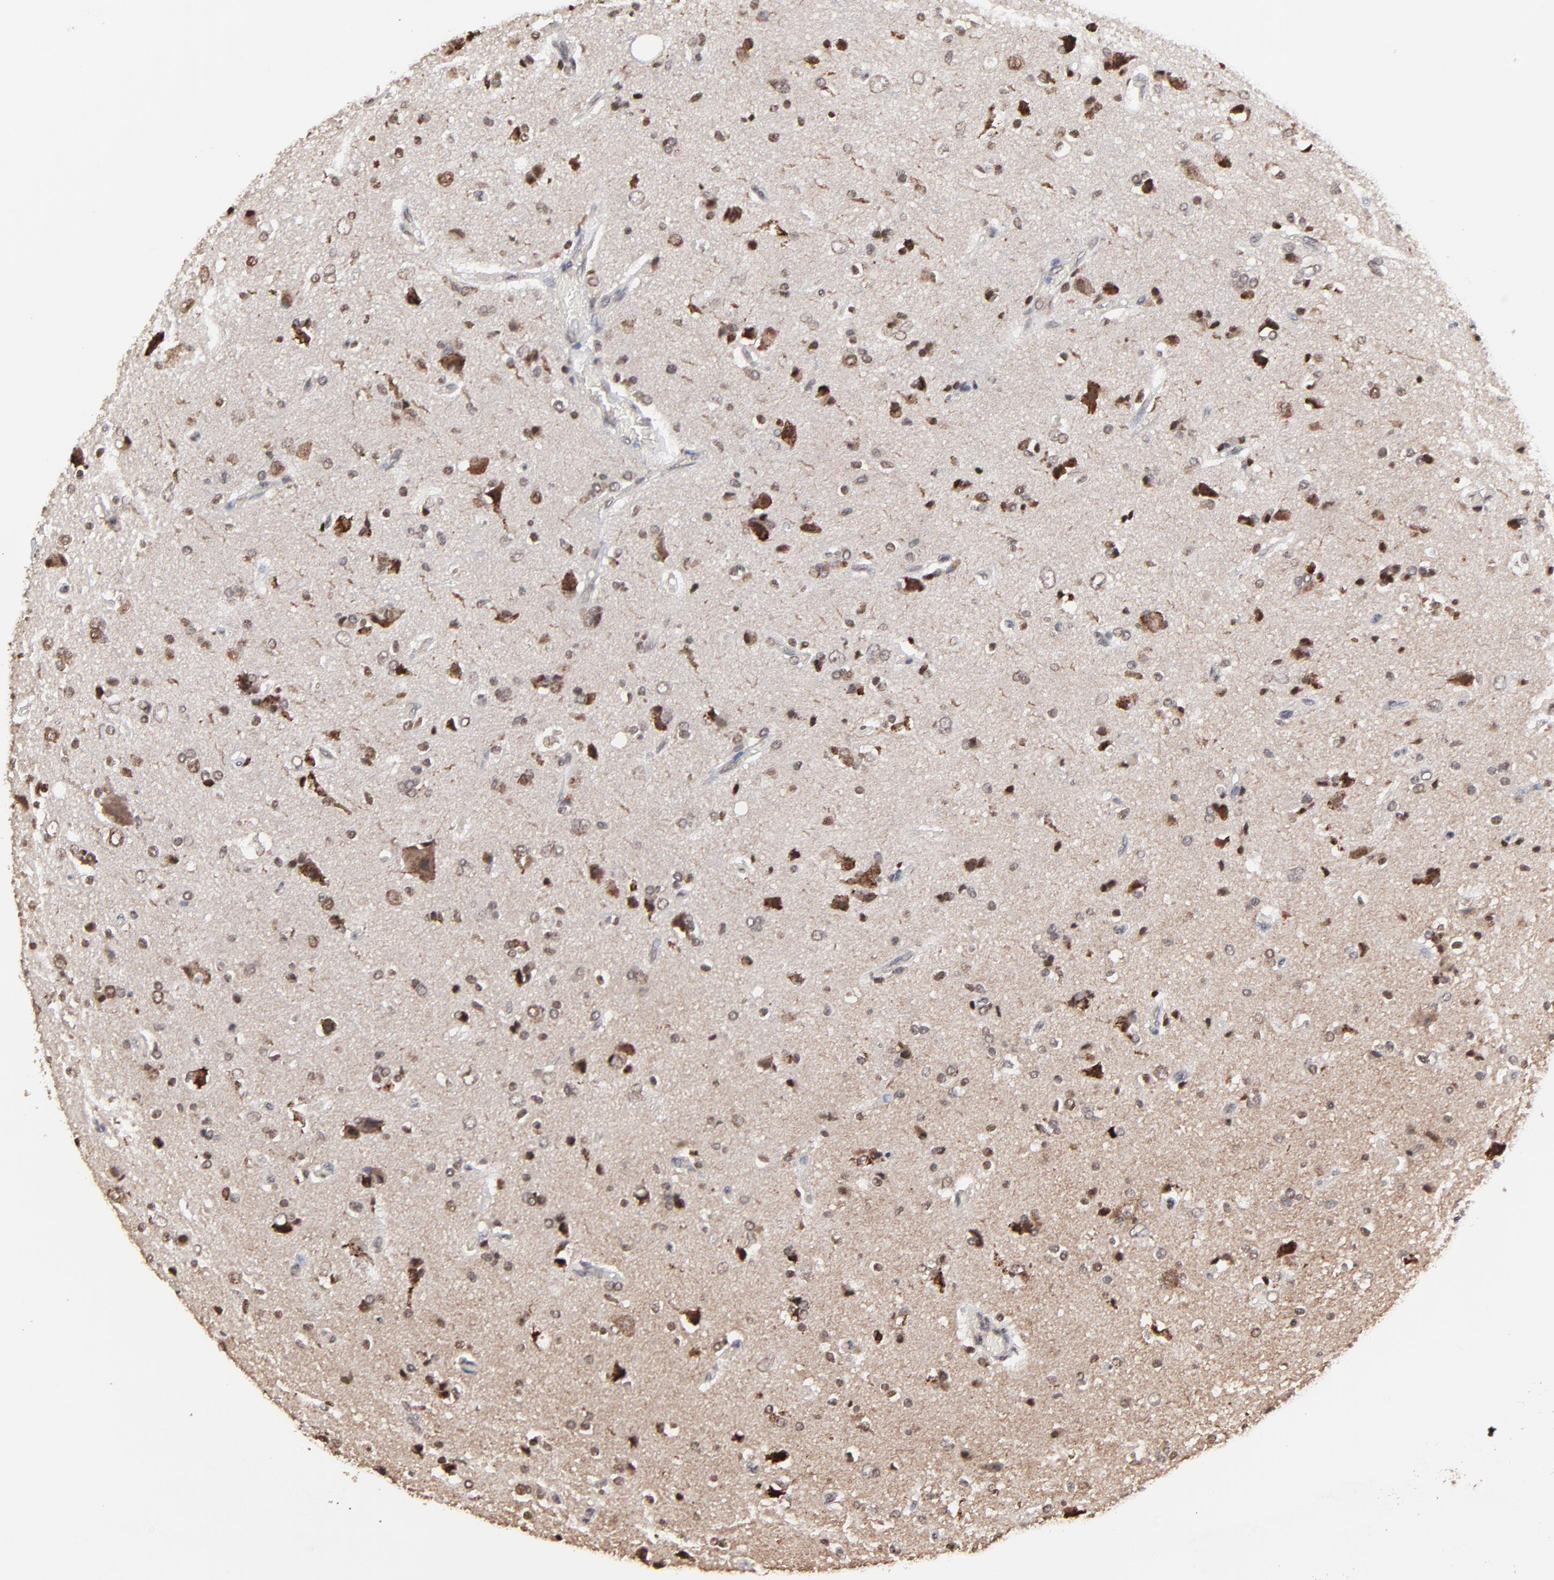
{"staining": {"intensity": "strong", "quantity": "25%-75%", "location": "cytoplasmic/membranous,nuclear"}, "tissue": "glioma", "cell_type": "Tumor cells", "image_type": "cancer", "snomed": [{"axis": "morphology", "description": "Glioma, malignant, High grade"}, {"axis": "topography", "description": "Brain"}], "caption": "Immunohistochemical staining of human high-grade glioma (malignant) reveals high levels of strong cytoplasmic/membranous and nuclear protein expression in approximately 25%-75% of tumor cells.", "gene": "CHM", "patient": {"sex": "male", "age": 47}}